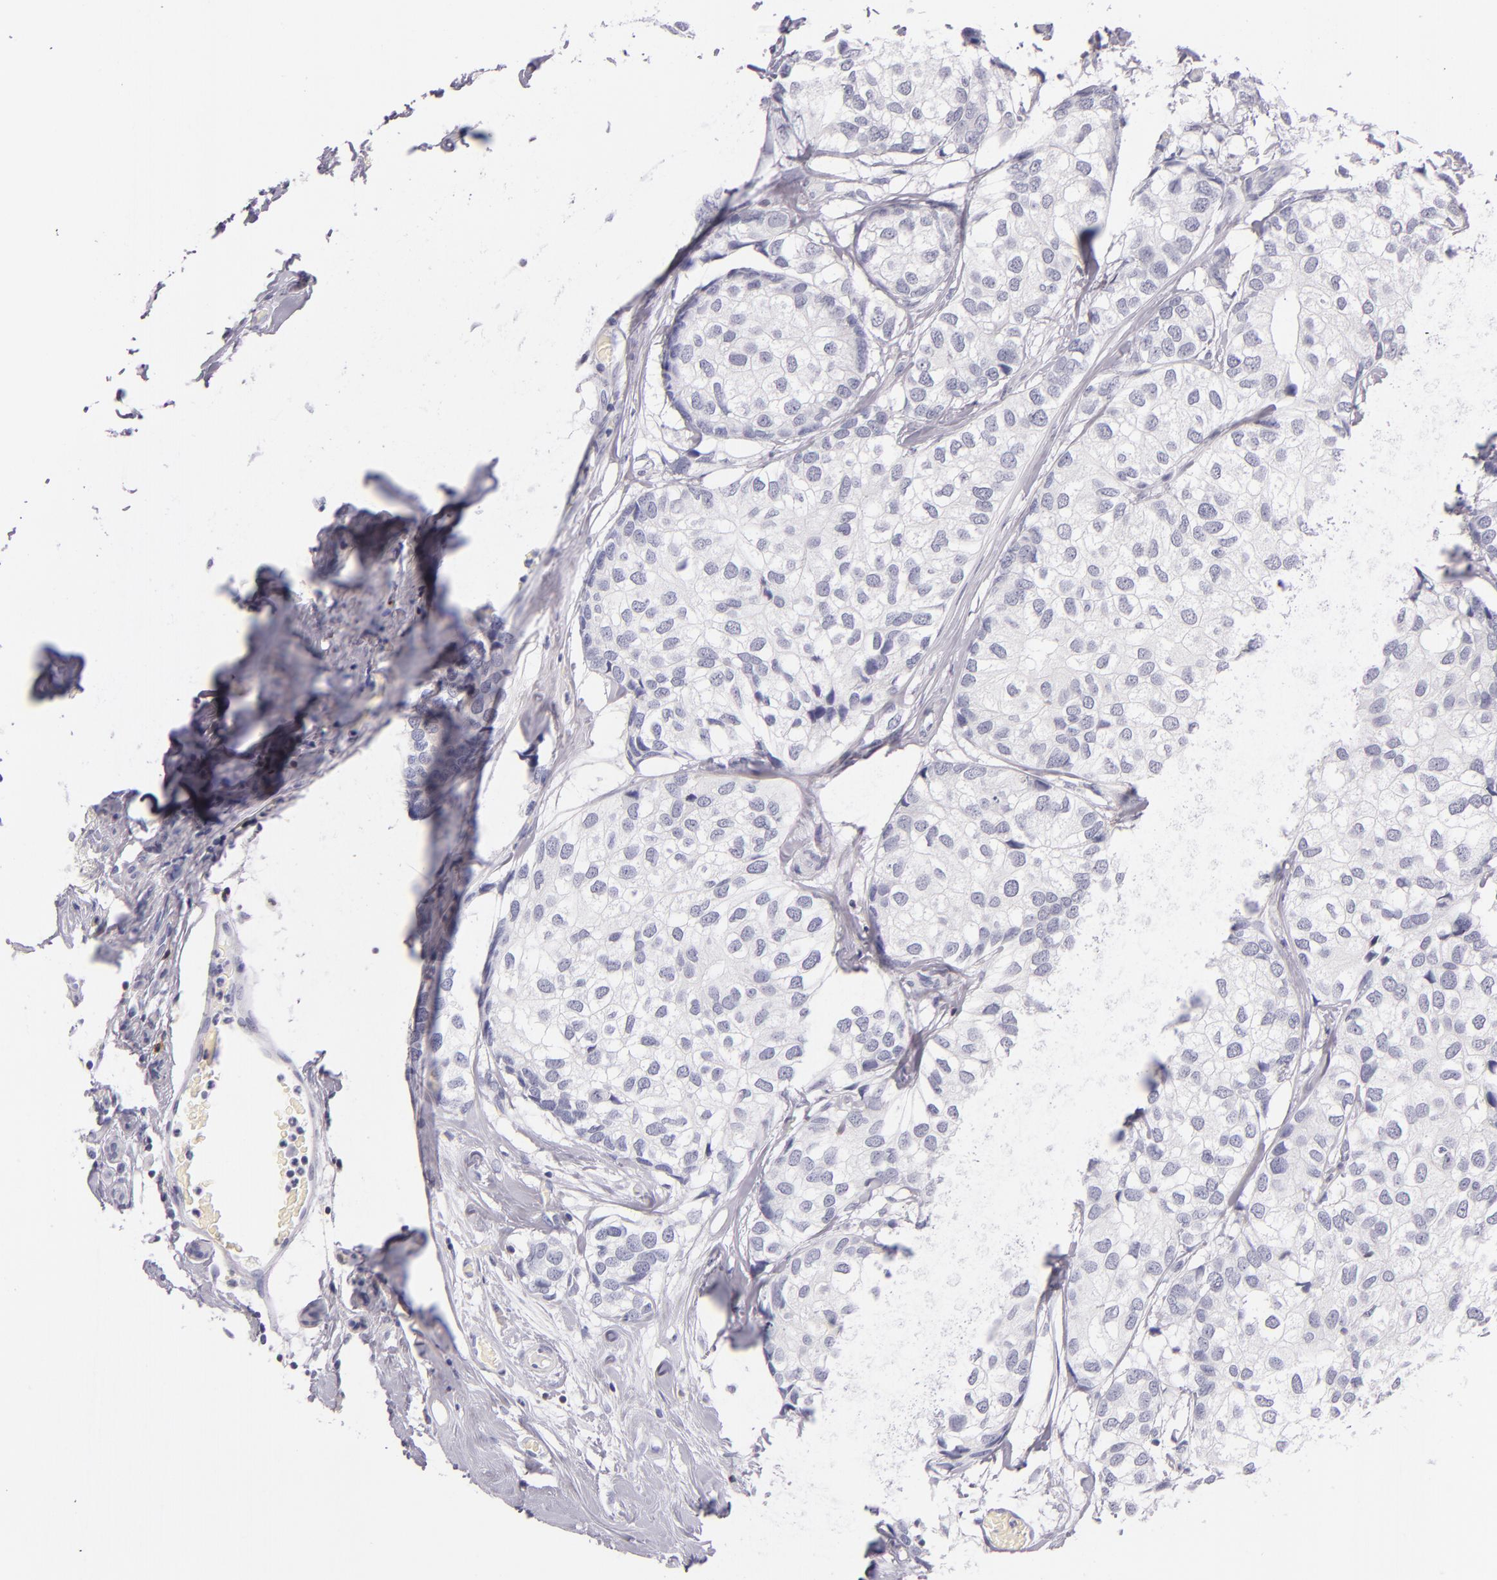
{"staining": {"intensity": "negative", "quantity": "none", "location": "none"}, "tissue": "breast cancer", "cell_type": "Tumor cells", "image_type": "cancer", "snomed": [{"axis": "morphology", "description": "Duct carcinoma"}, {"axis": "topography", "description": "Breast"}], "caption": "Immunohistochemistry (IHC) image of infiltrating ductal carcinoma (breast) stained for a protein (brown), which exhibits no expression in tumor cells. (DAB IHC, high magnification).", "gene": "CD48", "patient": {"sex": "female", "age": 68}}